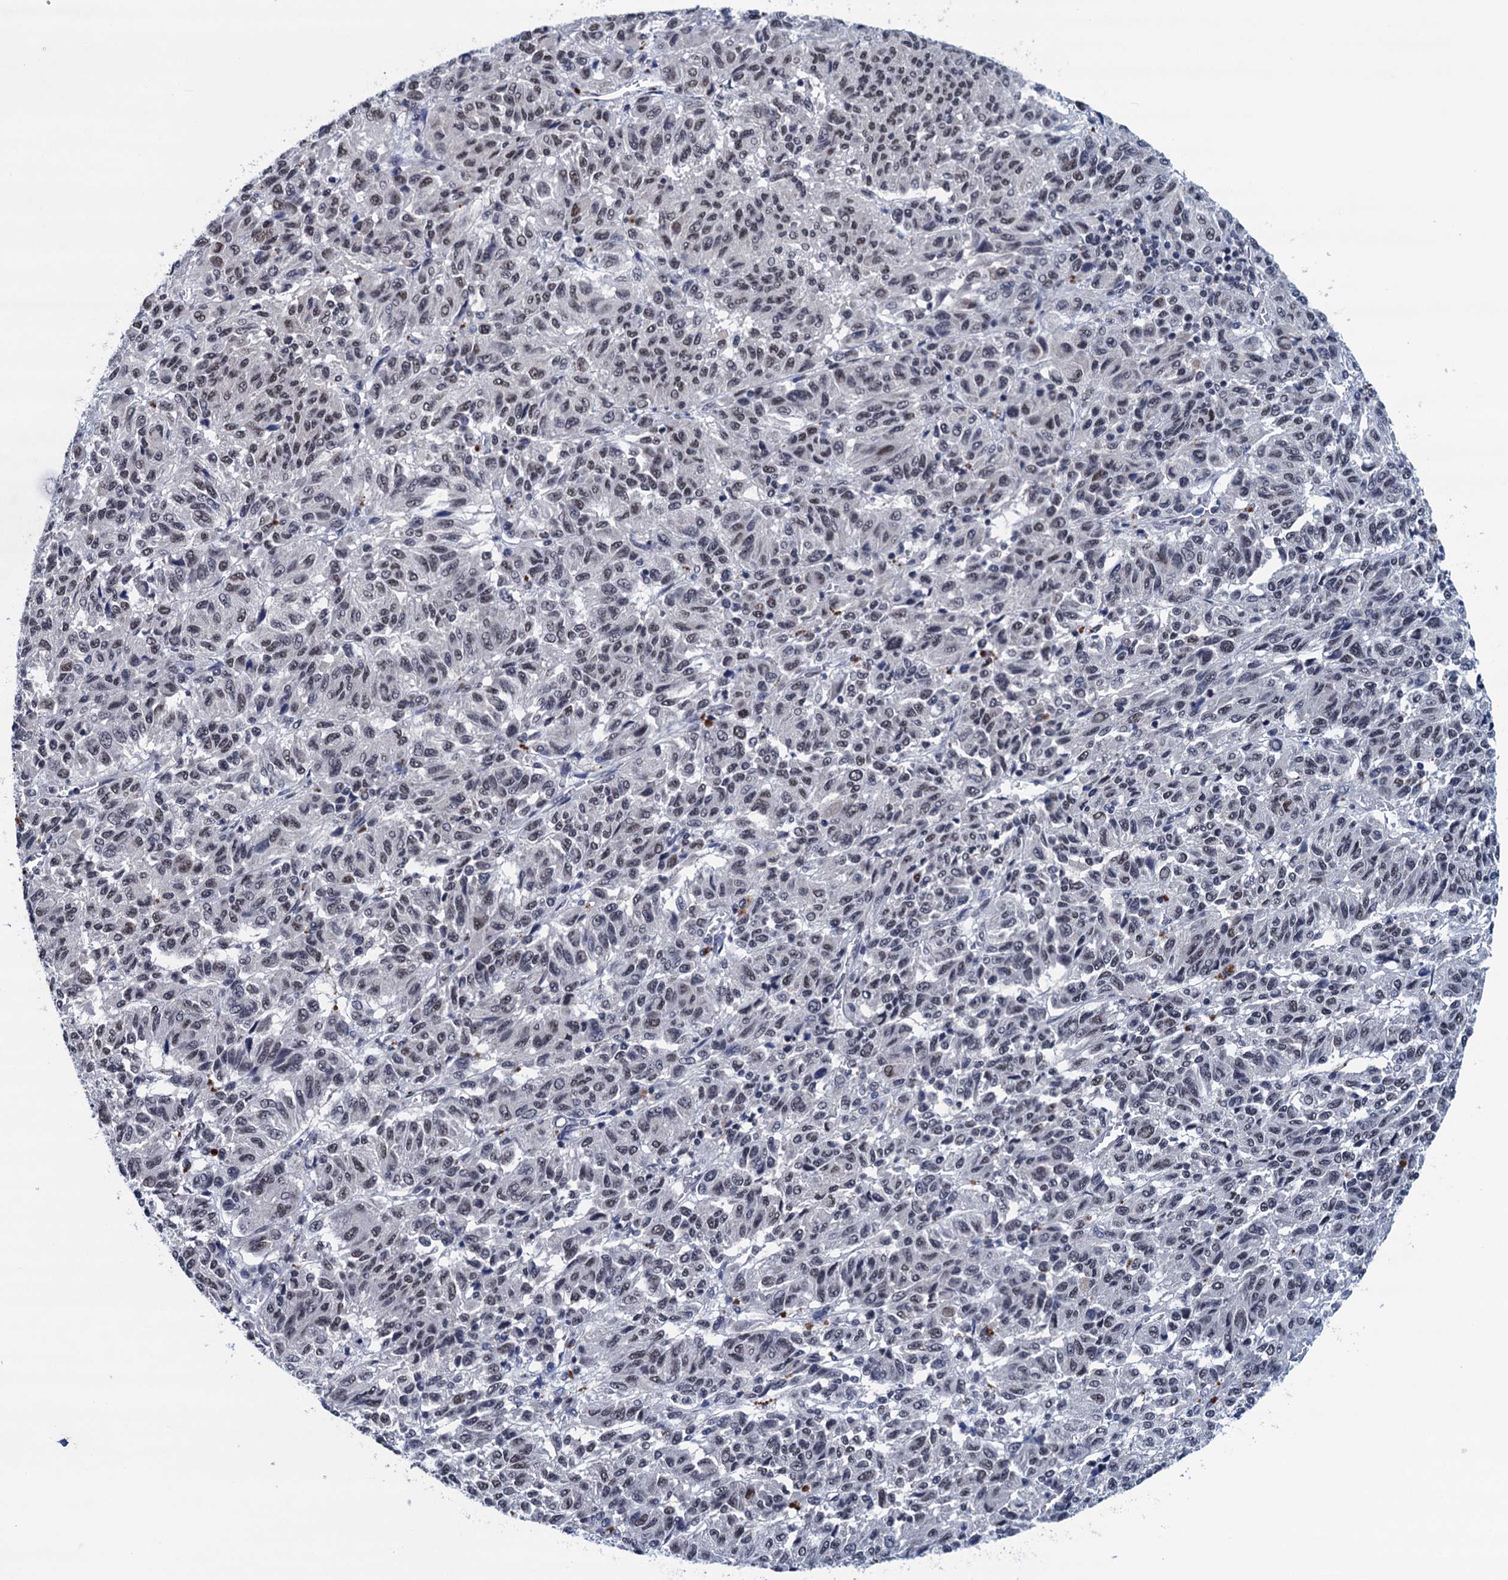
{"staining": {"intensity": "weak", "quantity": "25%-75%", "location": "nuclear"}, "tissue": "melanoma", "cell_type": "Tumor cells", "image_type": "cancer", "snomed": [{"axis": "morphology", "description": "Malignant melanoma, Metastatic site"}, {"axis": "topography", "description": "Lung"}], "caption": "Tumor cells display low levels of weak nuclear expression in about 25%-75% of cells in human melanoma.", "gene": "FNBP4", "patient": {"sex": "male", "age": 64}}